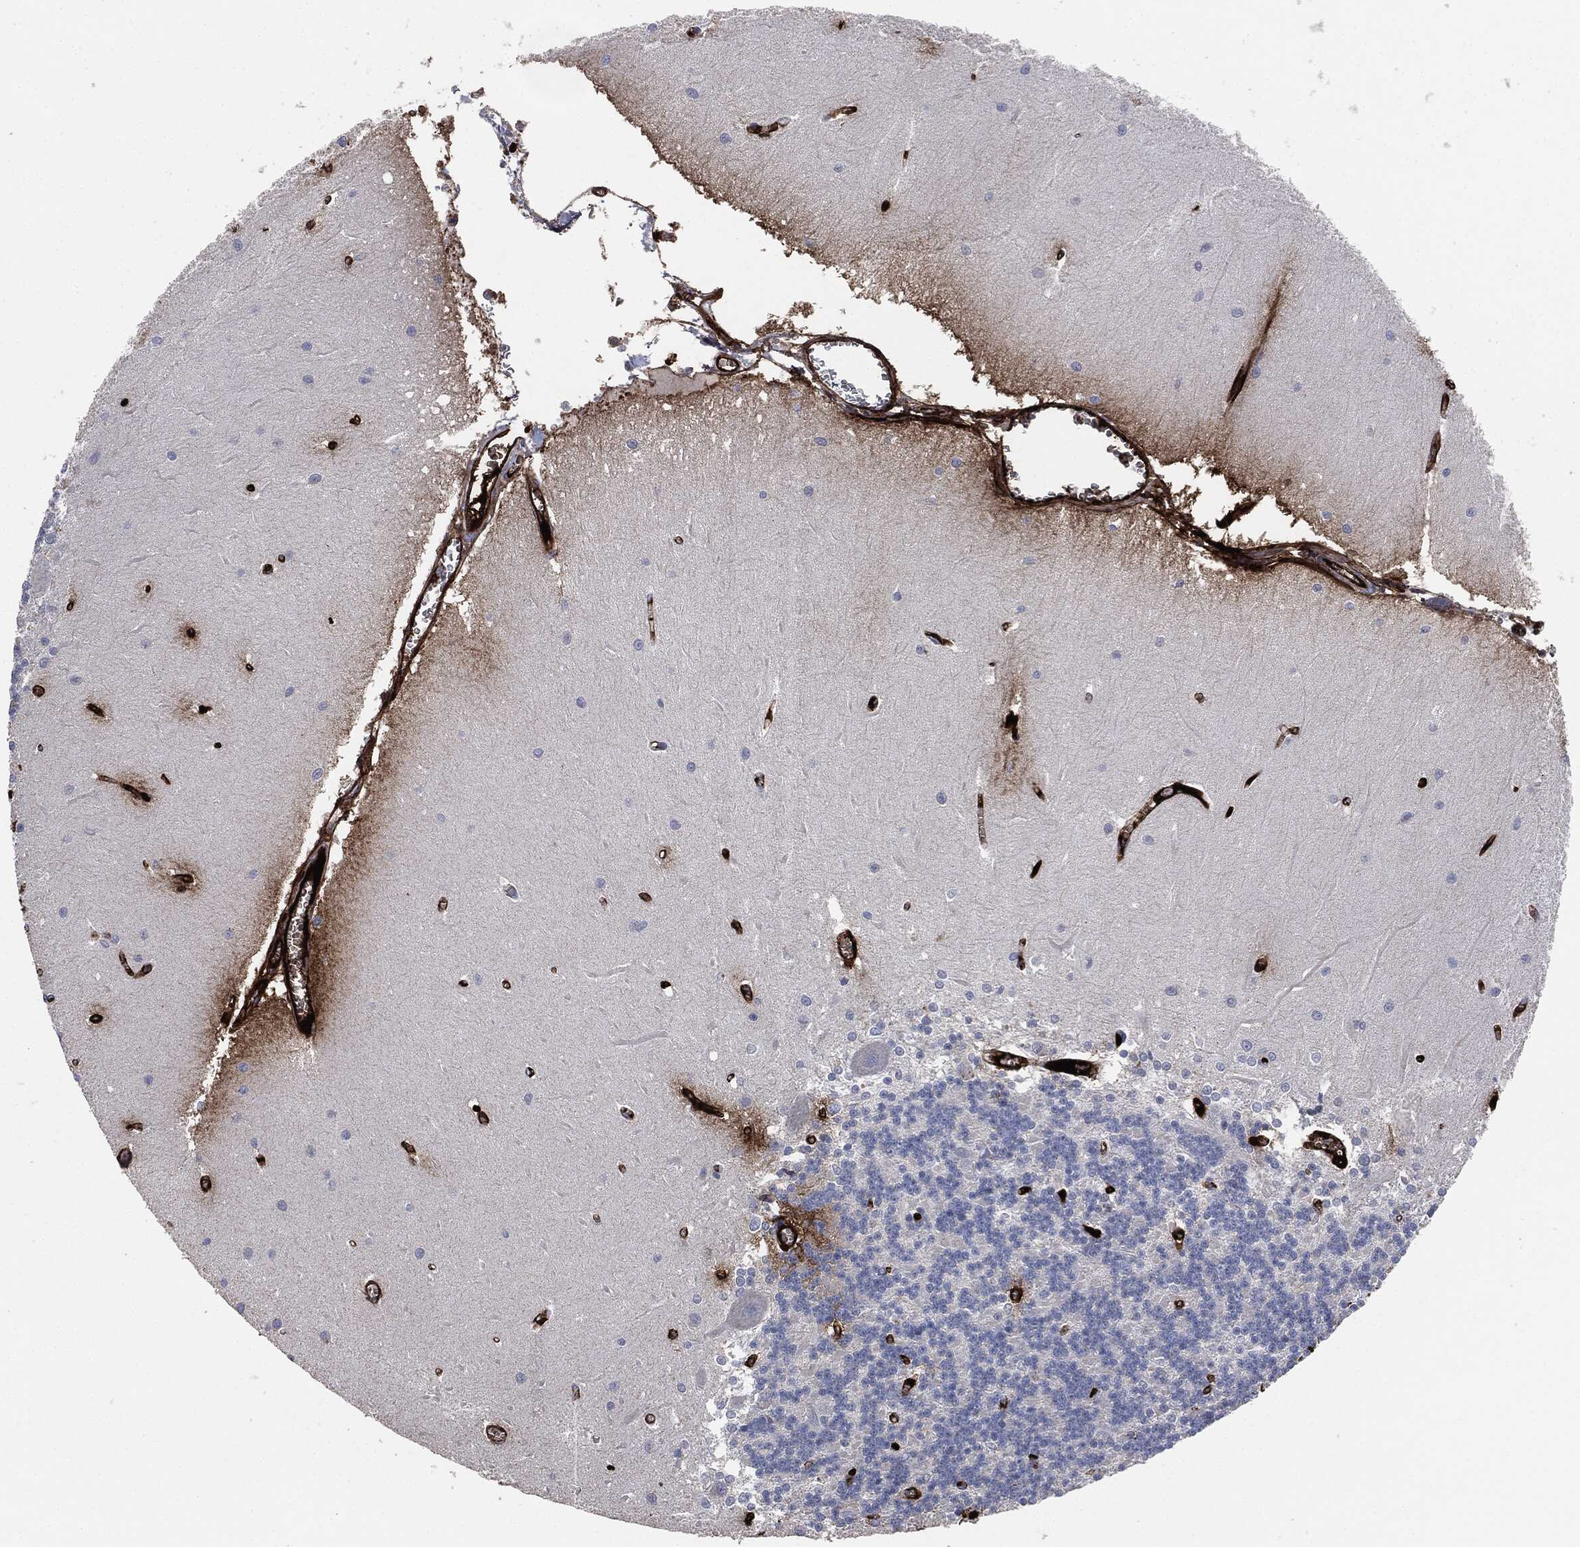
{"staining": {"intensity": "negative", "quantity": "none", "location": "none"}, "tissue": "cerebellum", "cell_type": "Cells in granular layer", "image_type": "normal", "snomed": [{"axis": "morphology", "description": "Normal tissue, NOS"}, {"axis": "topography", "description": "Cerebellum"}], "caption": "Photomicrograph shows no protein expression in cells in granular layer of unremarkable cerebellum. Brightfield microscopy of immunohistochemistry (IHC) stained with DAB (3,3'-diaminobenzidine) (brown) and hematoxylin (blue), captured at high magnification.", "gene": "APOB", "patient": {"sex": "male", "age": 37}}